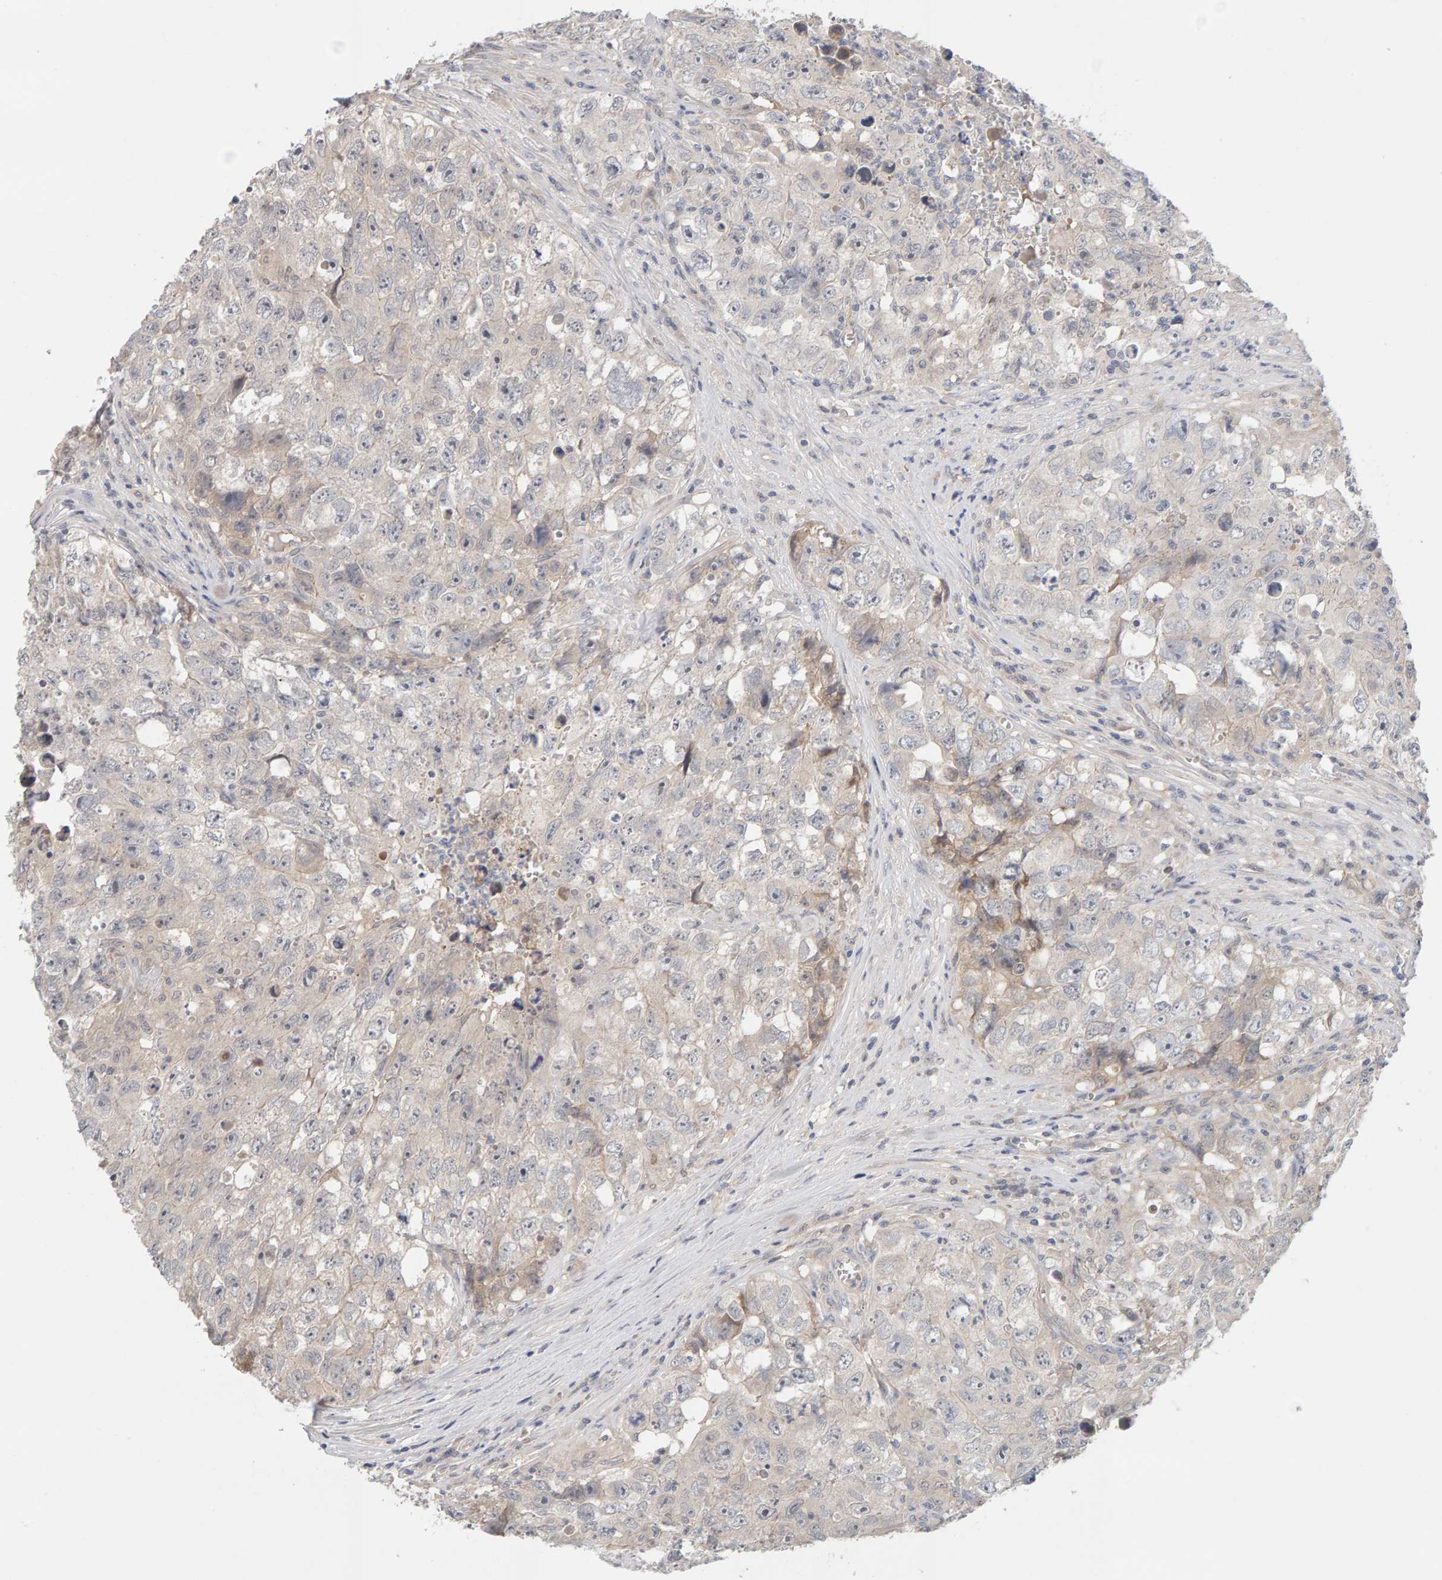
{"staining": {"intensity": "negative", "quantity": "none", "location": "none"}, "tissue": "testis cancer", "cell_type": "Tumor cells", "image_type": "cancer", "snomed": [{"axis": "morphology", "description": "Seminoma, NOS"}, {"axis": "morphology", "description": "Carcinoma, Embryonal, NOS"}, {"axis": "topography", "description": "Testis"}], "caption": "The immunohistochemistry (IHC) histopathology image has no significant staining in tumor cells of seminoma (testis) tissue.", "gene": "GFUS", "patient": {"sex": "male", "age": 43}}